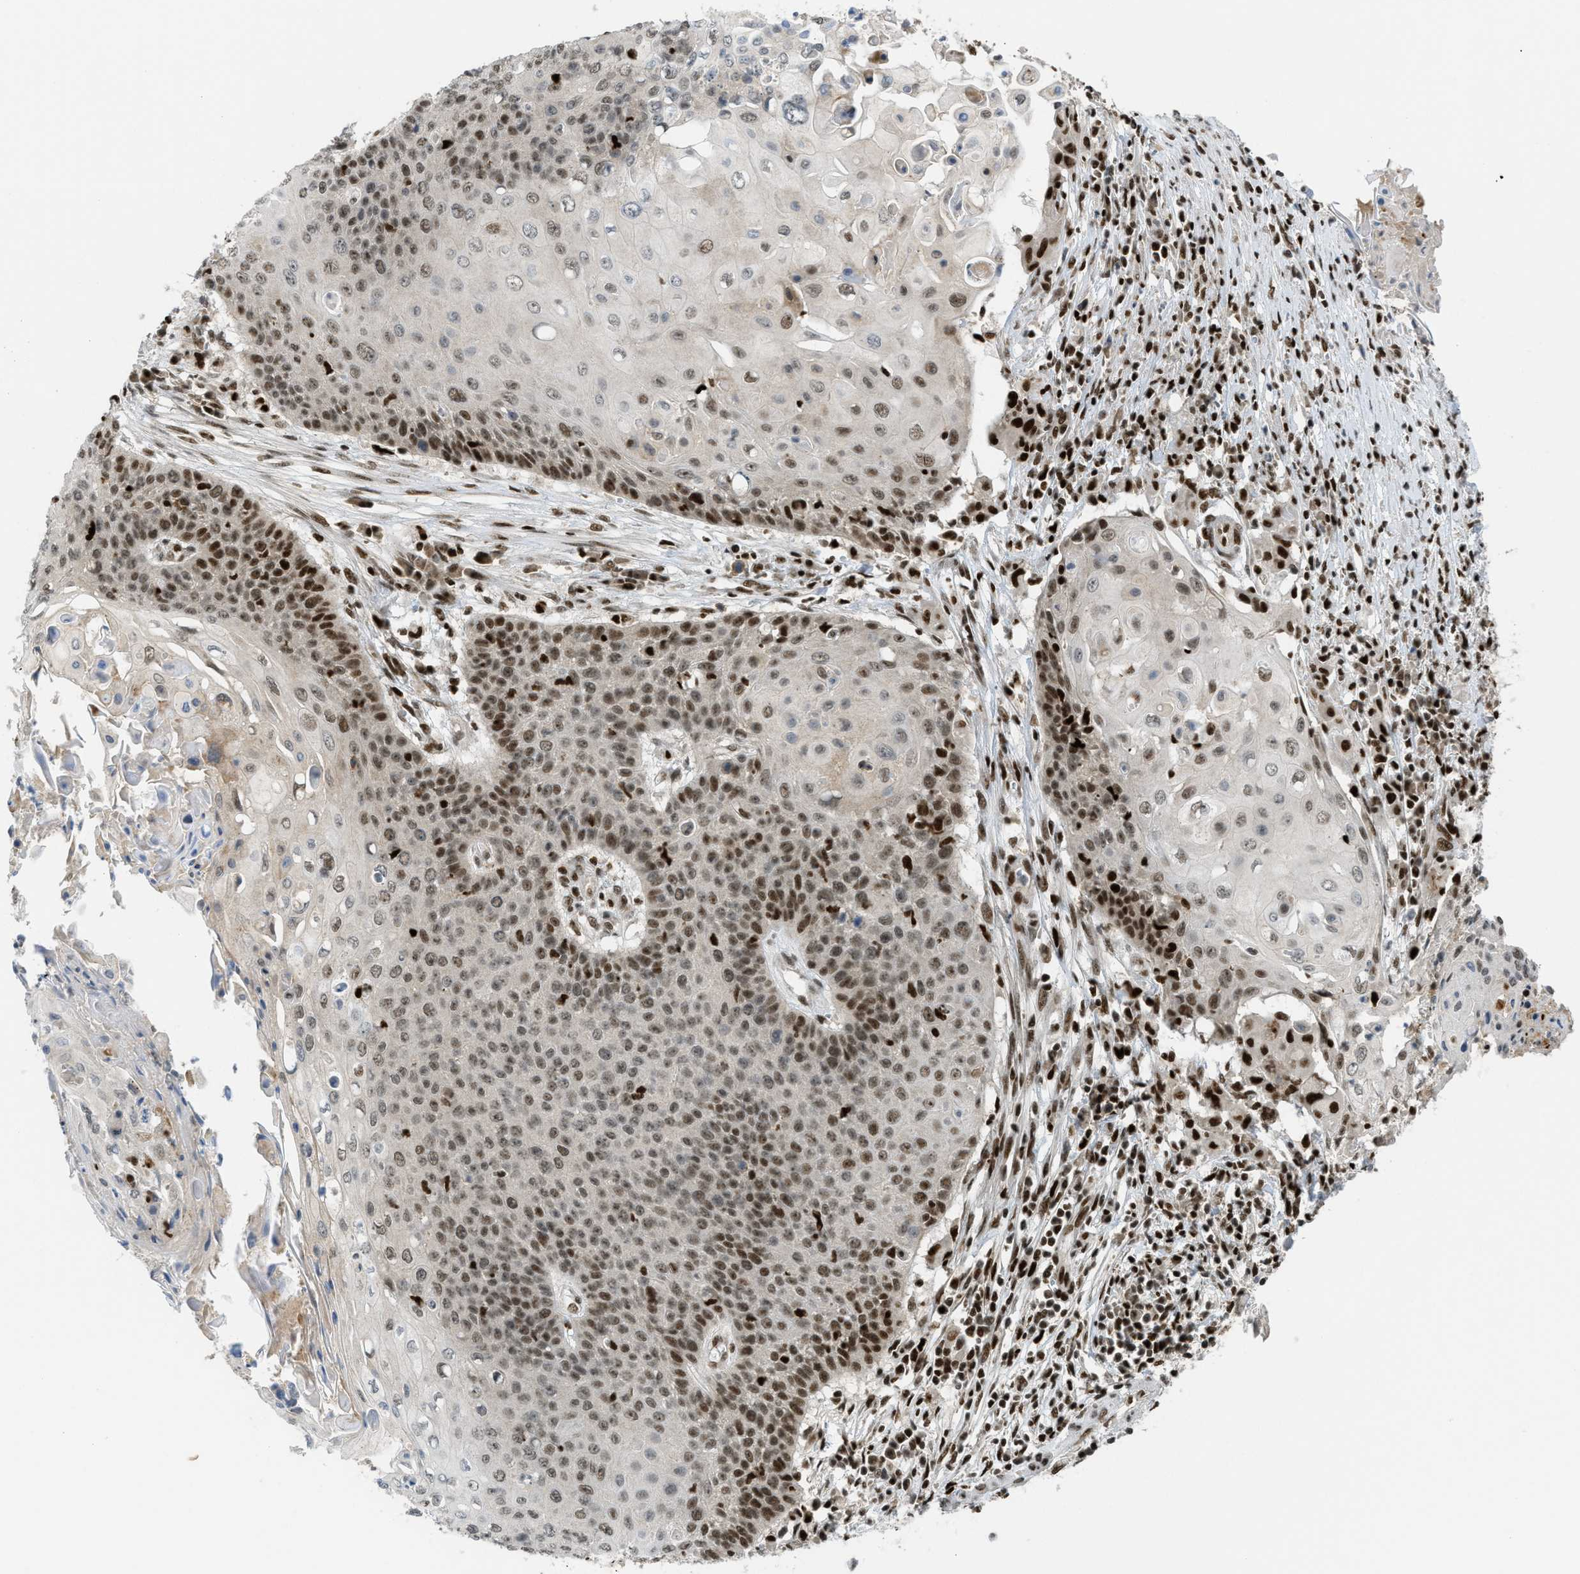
{"staining": {"intensity": "strong", "quantity": ">75%", "location": "nuclear"}, "tissue": "cervical cancer", "cell_type": "Tumor cells", "image_type": "cancer", "snomed": [{"axis": "morphology", "description": "Squamous cell carcinoma, NOS"}, {"axis": "topography", "description": "Cervix"}], "caption": "High-power microscopy captured an immunohistochemistry image of cervical cancer (squamous cell carcinoma), revealing strong nuclear staining in approximately >75% of tumor cells.", "gene": "RFX5", "patient": {"sex": "female", "age": 39}}